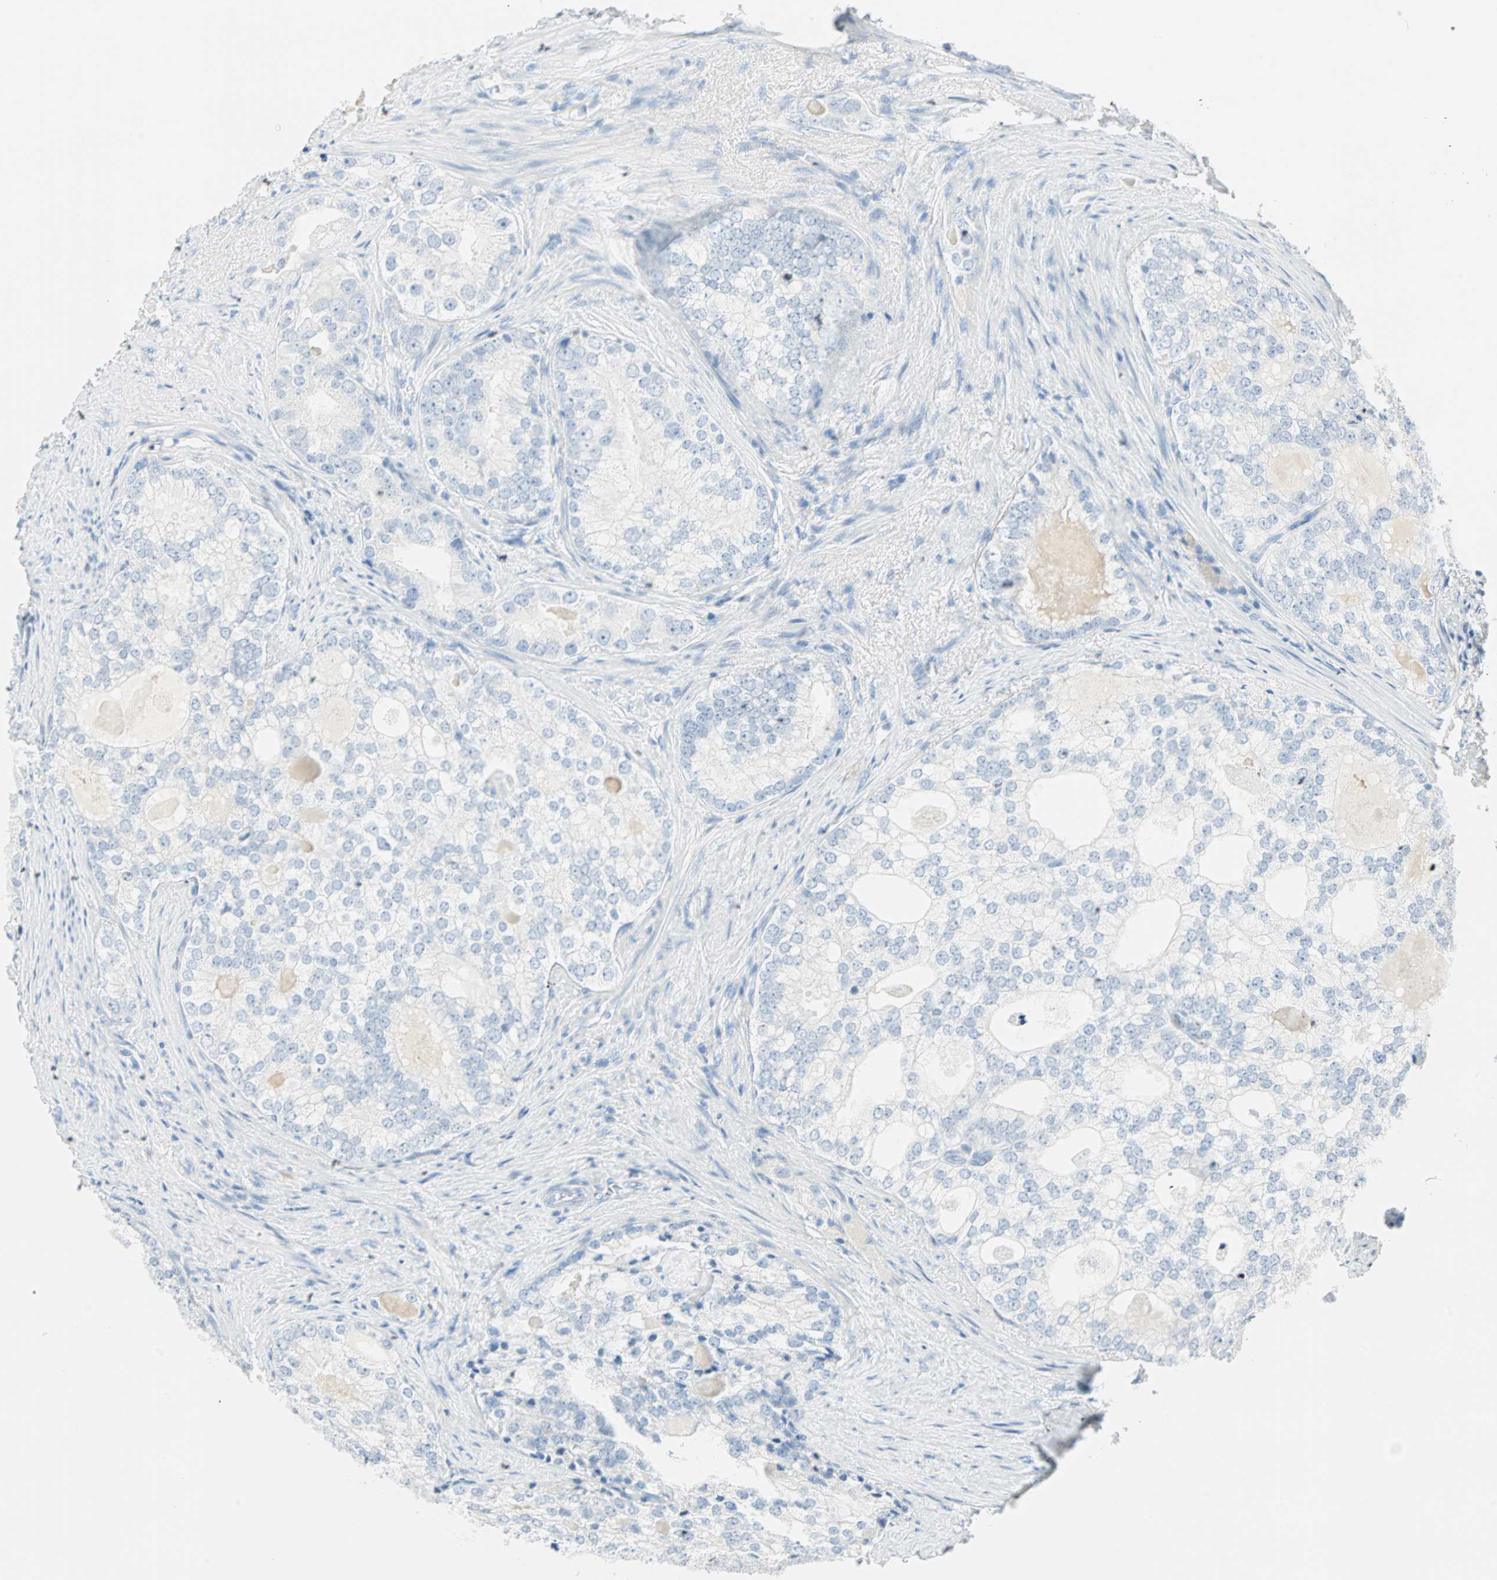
{"staining": {"intensity": "negative", "quantity": "none", "location": "none"}, "tissue": "prostate cancer", "cell_type": "Tumor cells", "image_type": "cancer", "snomed": [{"axis": "morphology", "description": "Adenocarcinoma, High grade"}, {"axis": "topography", "description": "Prostate"}], "caption": "IHC histopathology image of neoplastic tissue: adenocarcinoma (high-grade) (prostate) stained with DAB exhibits no significant protein expression in tumor cells.", "gene": "NES", "patient": {"sex": "male", "age": 66}}